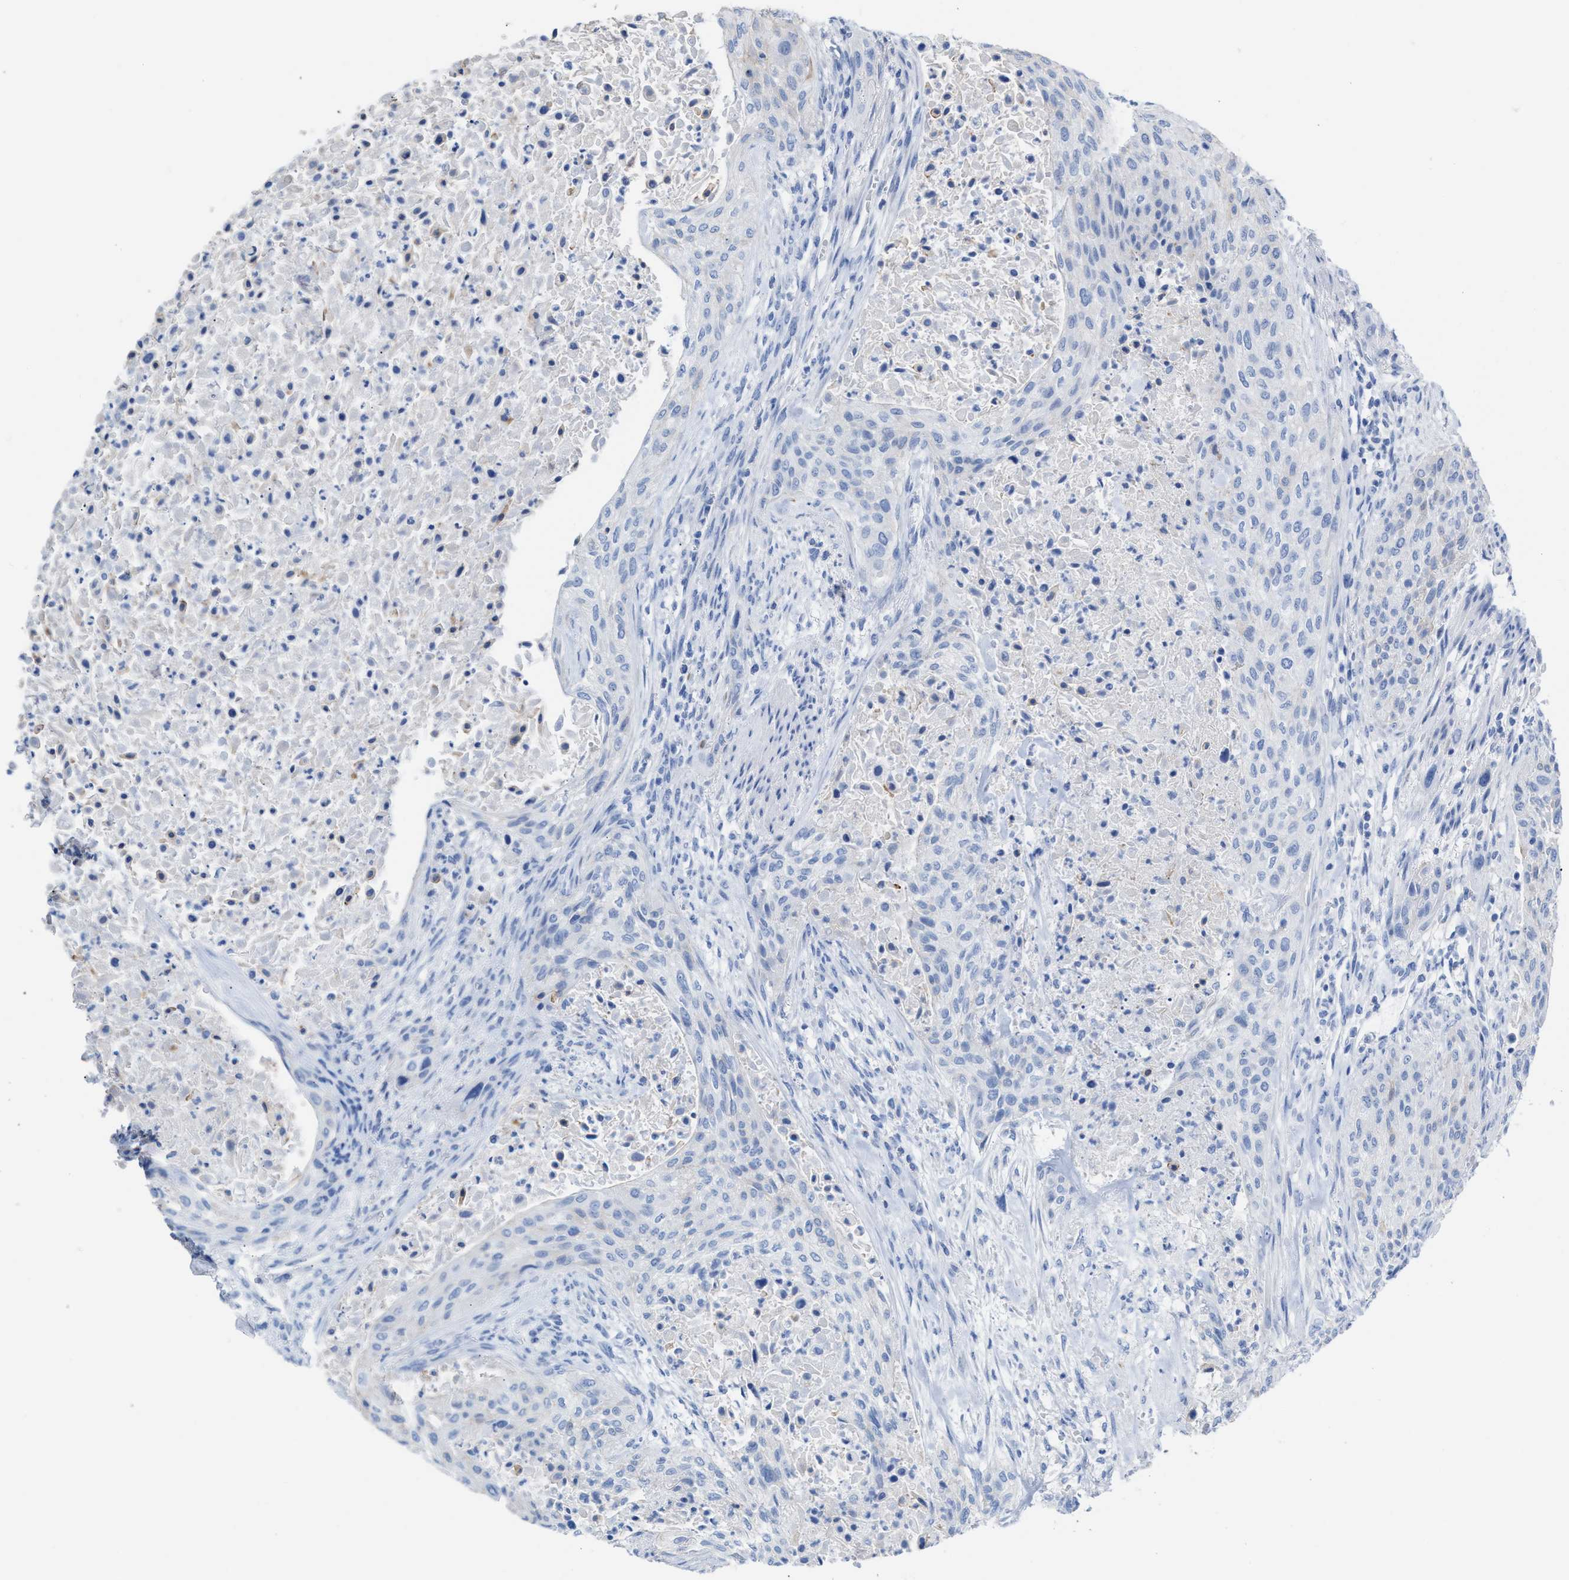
{"staining": {"intensity": "negative", "quantity": "none", "location": "none"}, "tissue": "urothelial cancer", "cell_type": "Tumor cells", "image_type": "cancer", "snomed": [{"axis": "morphology", "description": "Urothelial carcinoma, Low grade"}, {"axis": "morphology", "description": "Urothelial carcinoma, High grade"}, {"axis": "topography", "description": "Urinary bladder"}], "caption": "The immunohistochemistry (IHC) photomicrograph has no significant positivity in tumor cells of urothelial cancer tissue.", "gene": "CPA1", "patient": {"sex": "male", "age": 35}}